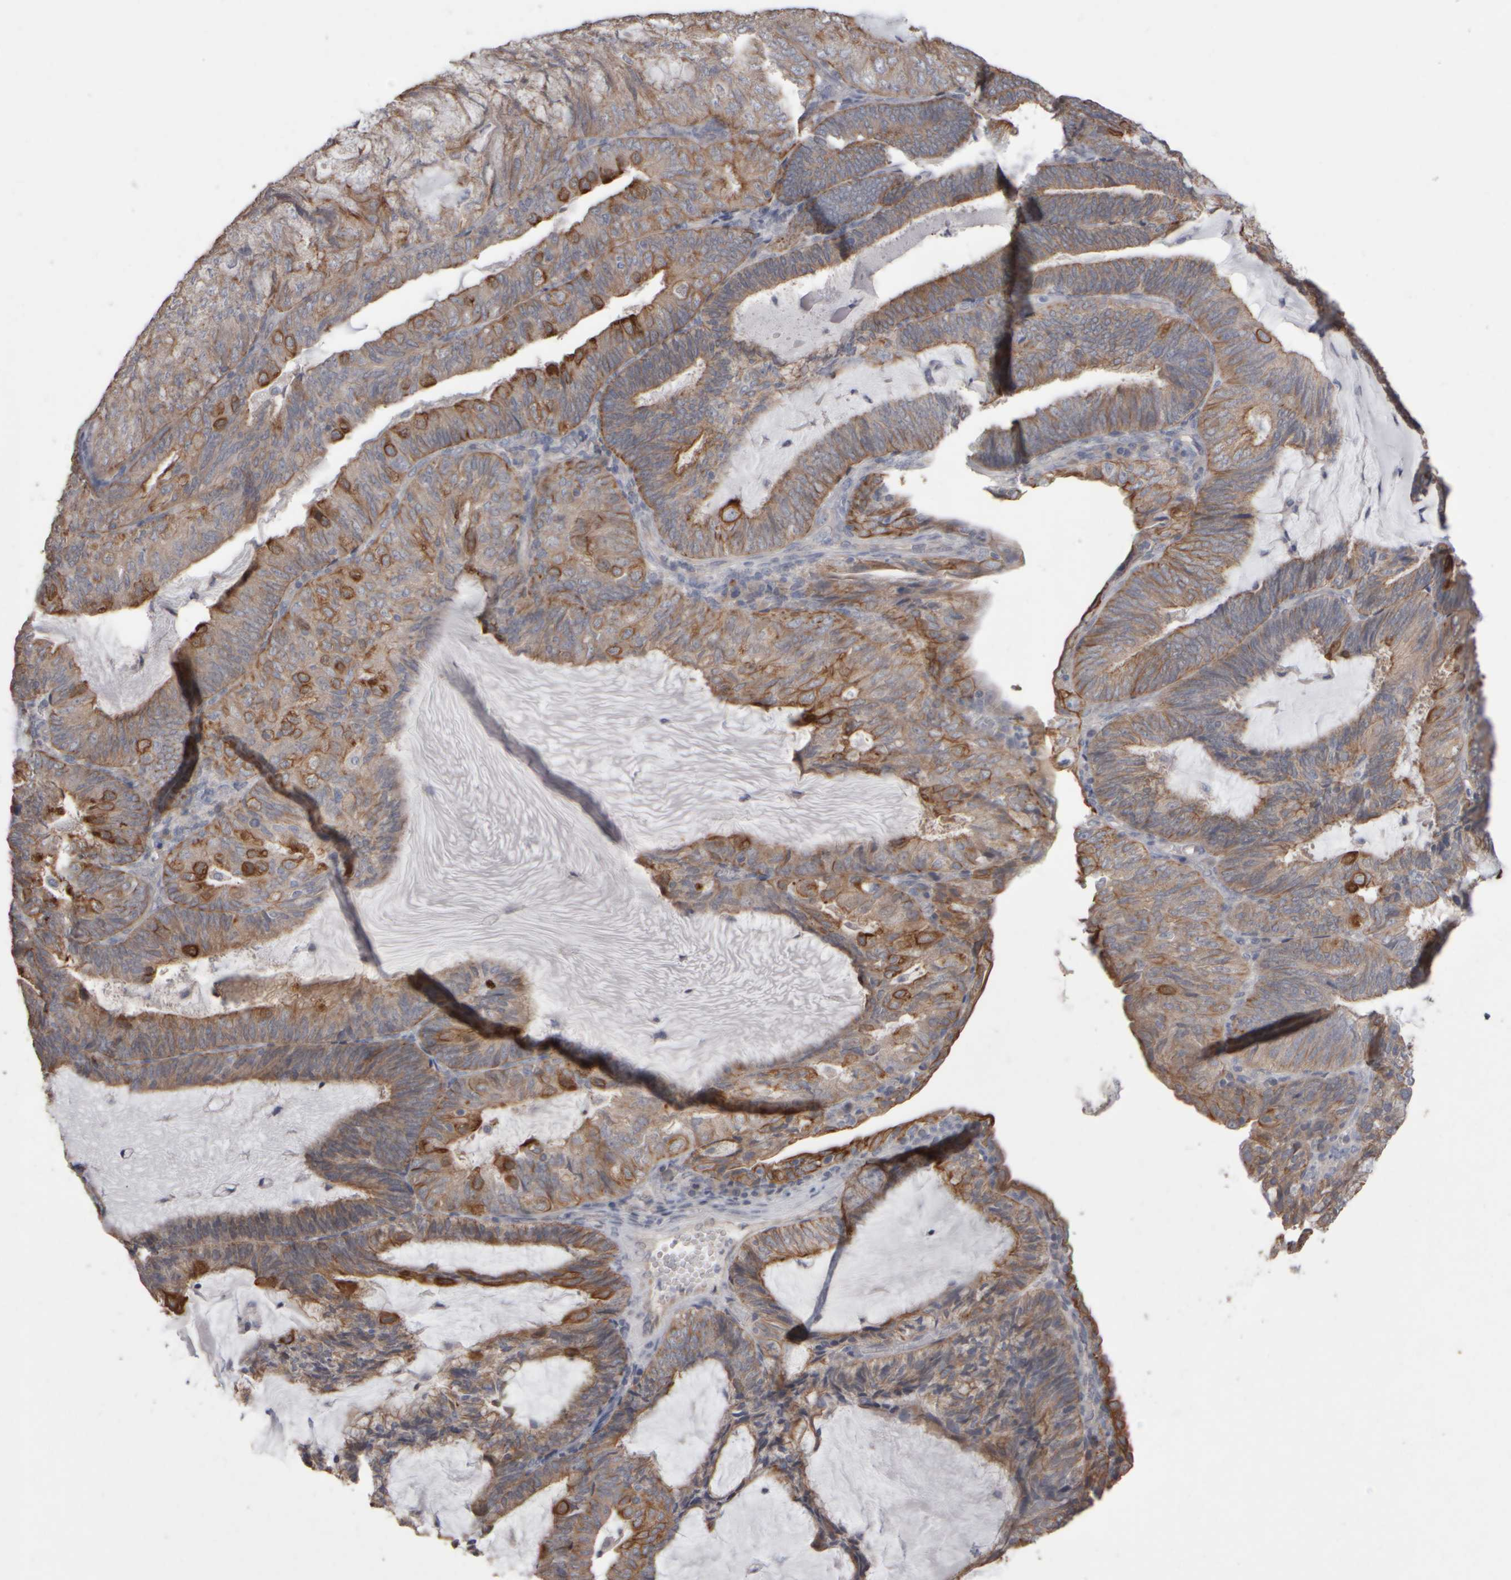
{"staining": {"intensity": "moderate", "quantity": ">75%", "location": "cytoplasmic/membranous"}, "tissue": "endometrial cancer", "cell_type": "Tumor cells", "image_type": "cancer", "snomed": [{"axis": "morphology", "description": "Adenocarcinoma, NOS"}, {"axis": "topography", "description": "Endometrium"}], "caption": "Brown immunohistochemical staining in endometrial cancer displays moderate cytoplasmic/membranous expression in about >75% of tumor cells.", "gene": "EPHX2", "patient": {"sex": "female", "age": 81}}